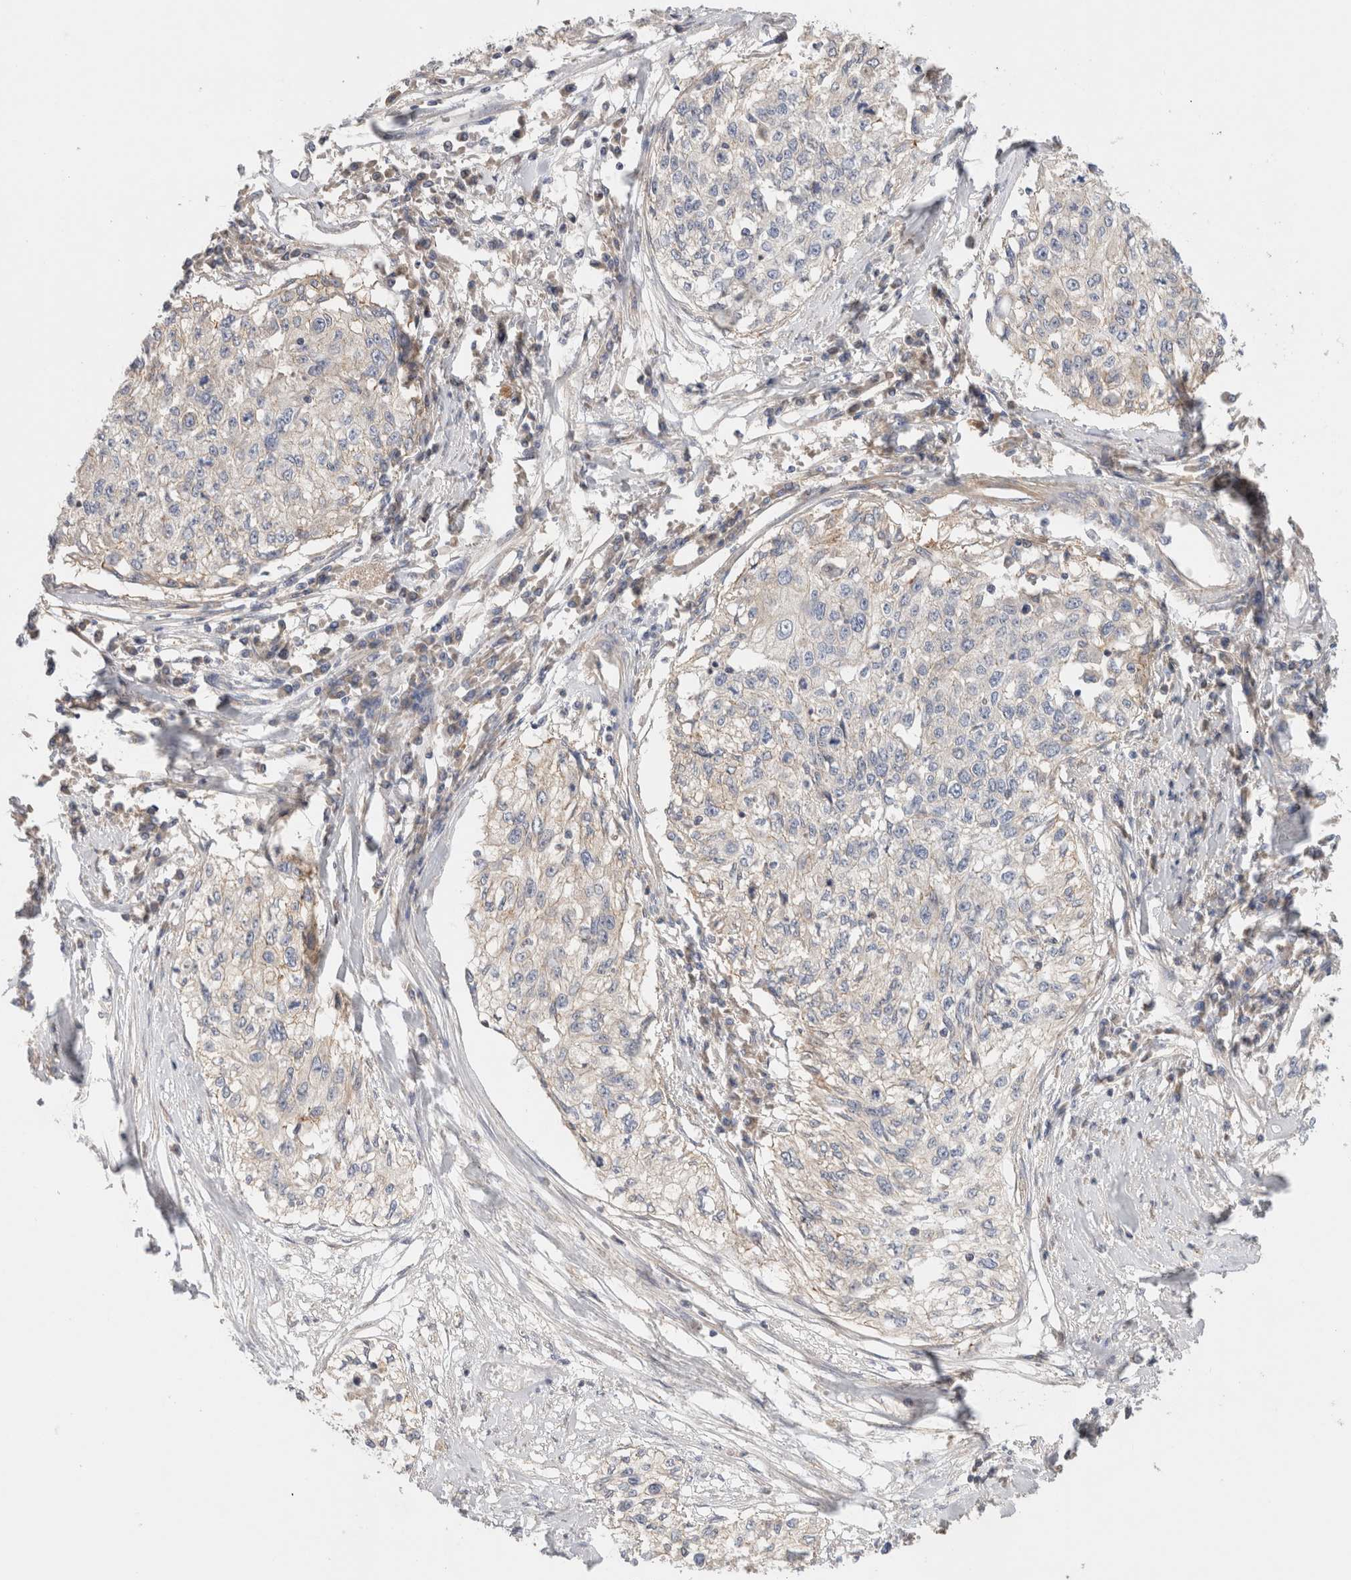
{"staining": {"intensity": "negative", "quantity": "none", "location": "none"}, "tissue": "cervical cancer", "cell_type": "Tumor cells", "image_type": "cancer", "snomed": [{"axis": "morphology", "description": "Squamous cell carcinoma, NOS"}, {"axis": "topography", "description": "Cervix"}], "caption": "Tumor cells show no significant protein expression in cervical cancer (squamous cell carcinoma).", "gene": "SGK3", "patient": {"sex": "female", "age": 57}}